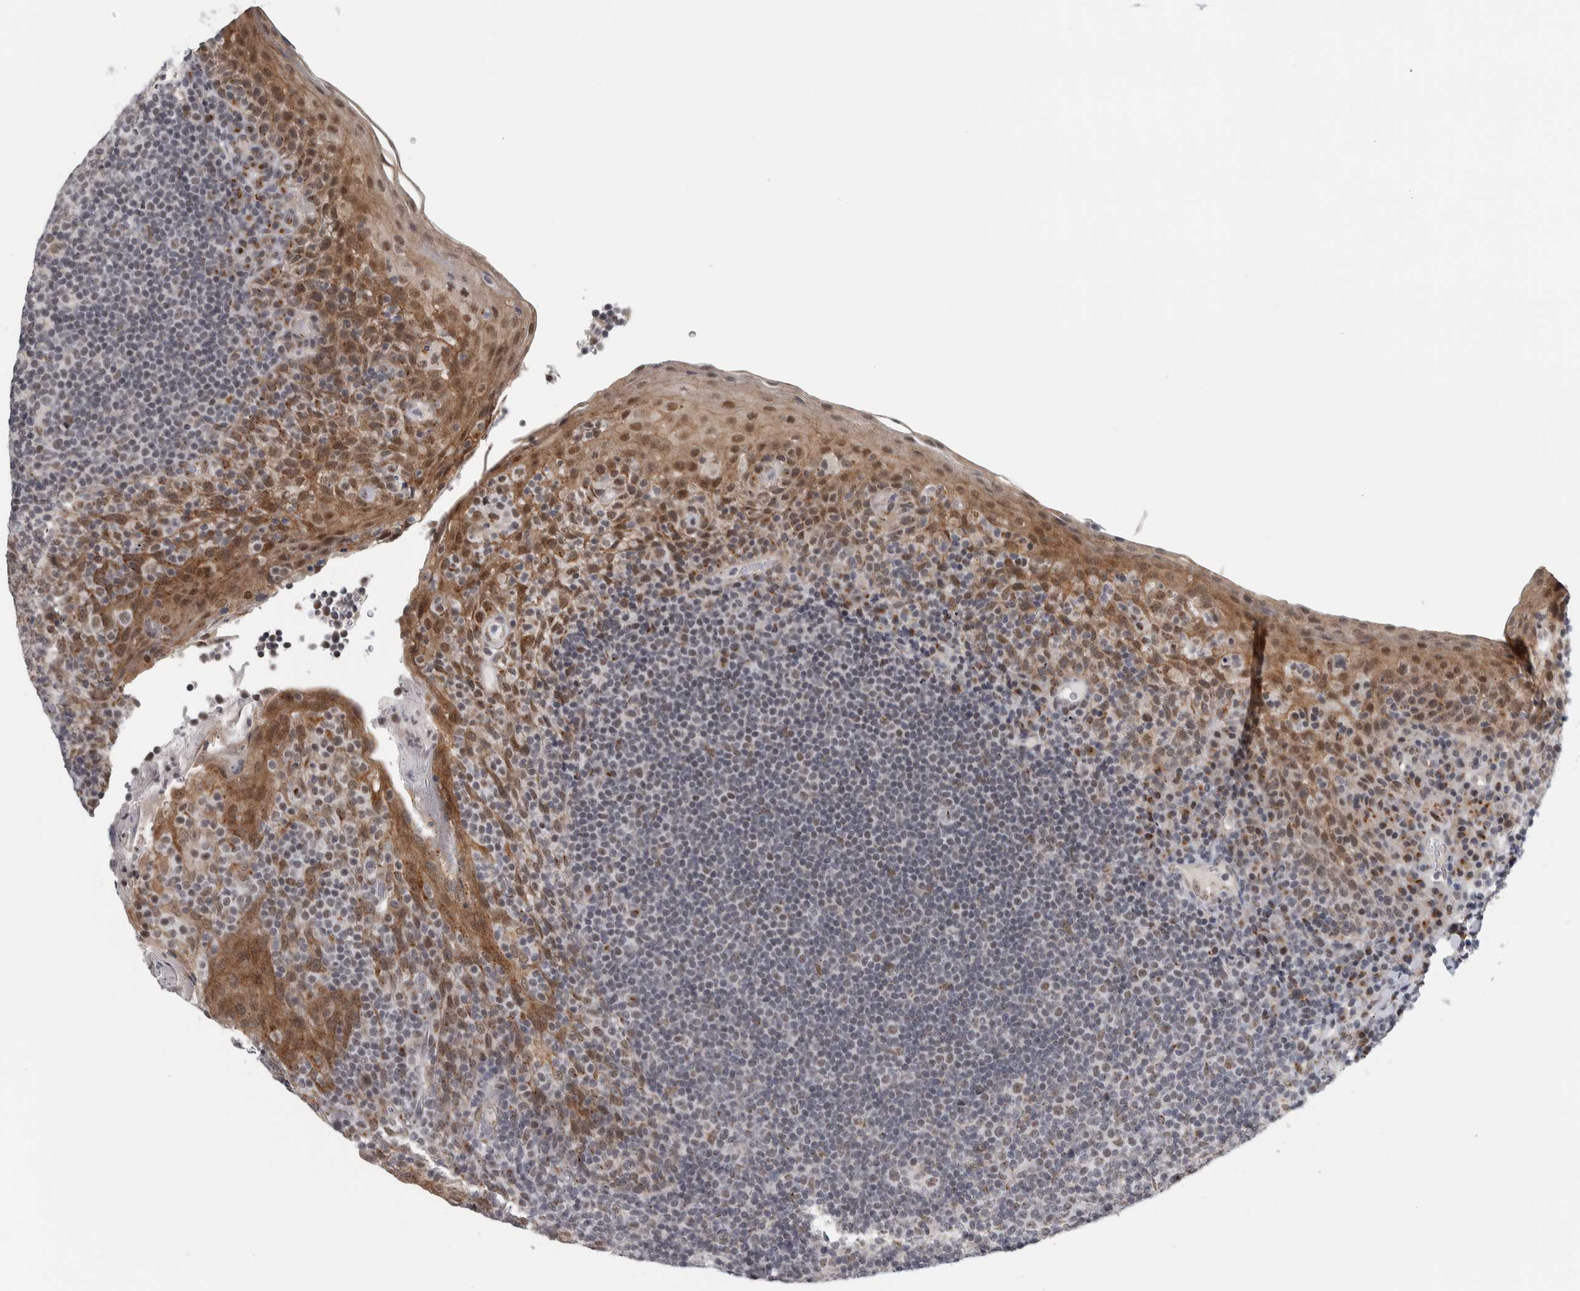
{"staining": {"intensity": "weak", "quantity": ">75%", "location": "nuclear"}, "tissue": "tonsil", "cell_type": "Germinal center cells", "image_type": "normal", "snomed": [{"axis": "morphology", "description": "Normal tissue, NOS"}, {"axis": "topography", "description": "Tonsil"}], "caption": "IHC of normal tonsil displays low levels of weak nuclear positivity in about >75% of germinal center cells. (DAB IHC with brightfield microscopy, high magnification).", "gene": "ZMYND8", "patient": {"sex": "male", "age": 17}}